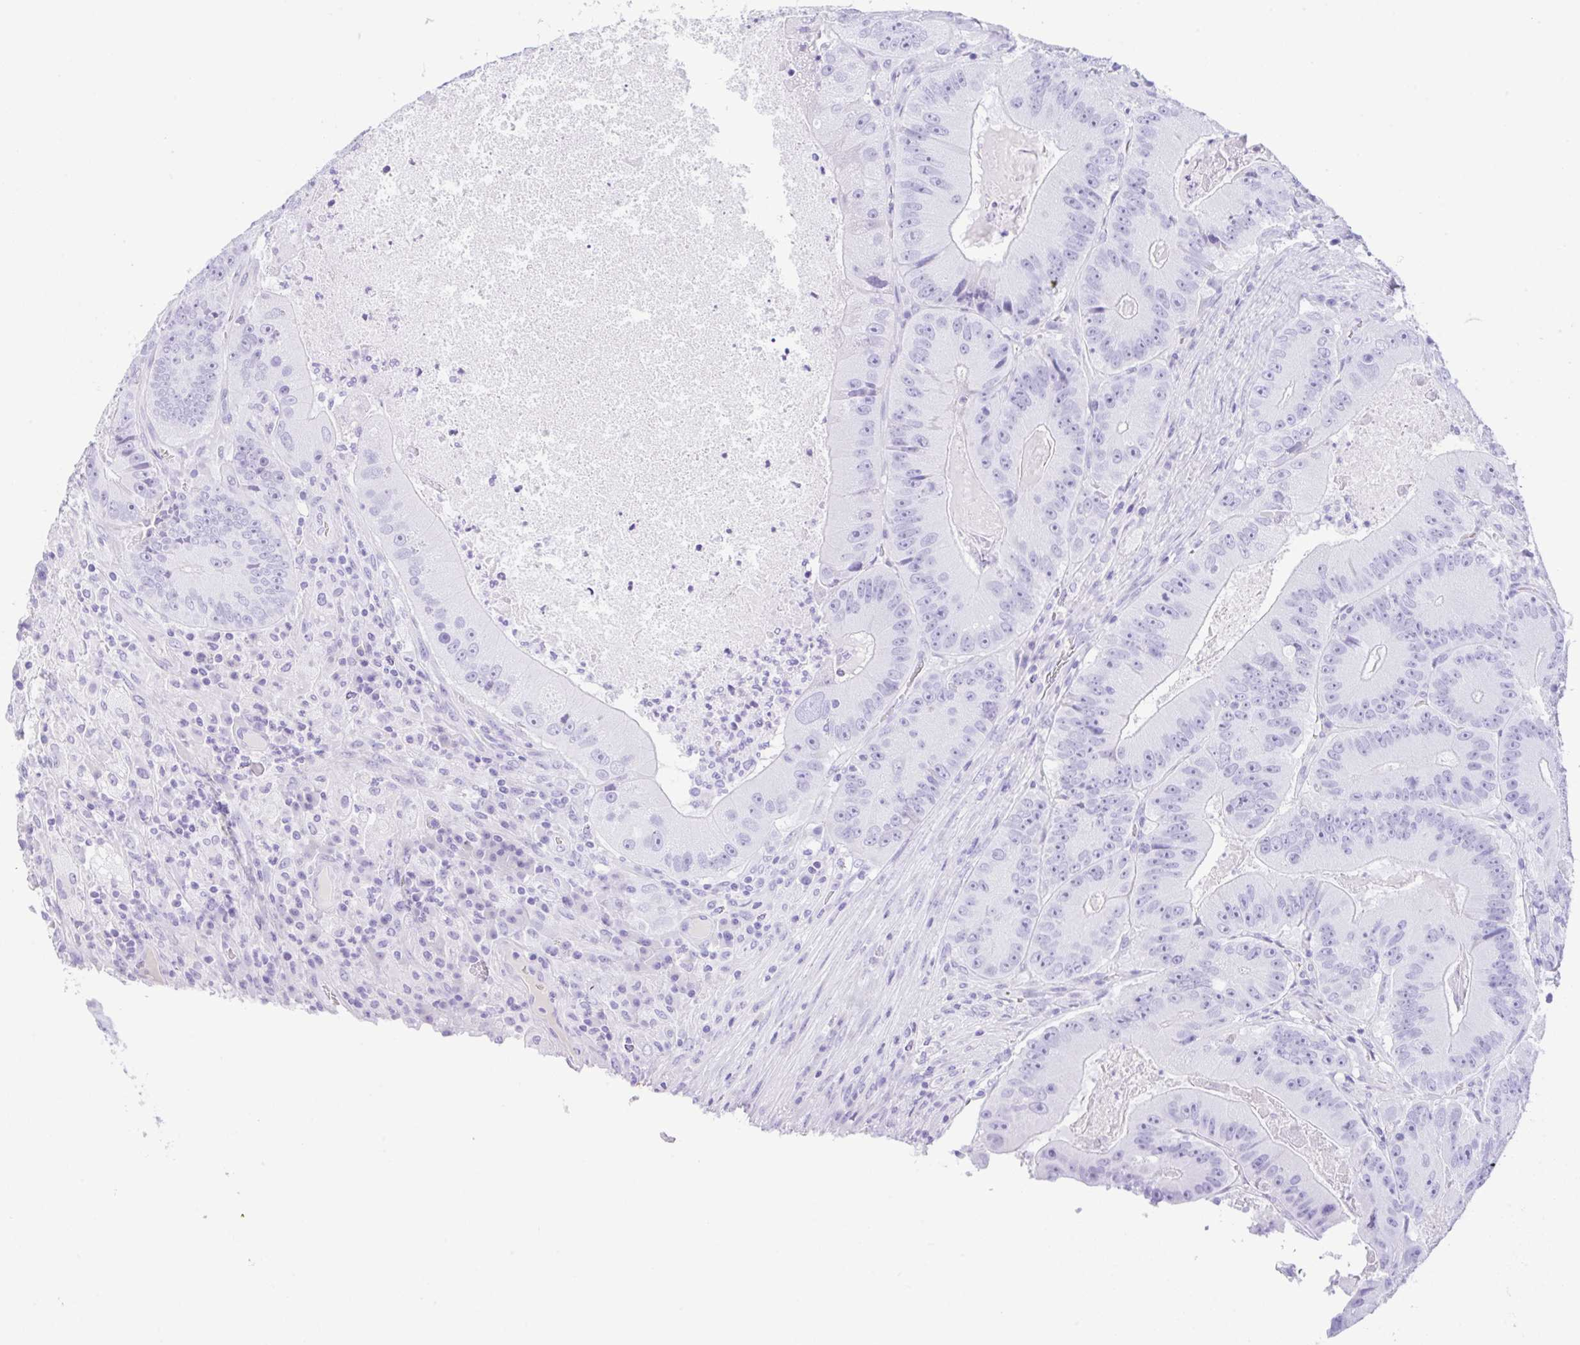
{"staining": {"intensity": "negative", "quantity": "none", "location": "none"}, "tissue": "colorectal cancer", "cell_type": "Tumor cells", "image_type": "cancer", "snomed": [{"axis": "morphology", "description": "Adenocarcinoma, NOS"}, {"axis": "topography", "description": "Colon"}], "caption": "Photomicrograph shows no significant protein positivity in tumor cells of colorectal cancer. The staining is performed using DAB (3,3'-diaminobenzidine) brown chromogen with nuclei counter-stained in using hematoxylin.", "gene": "CPA1", "patient": {"sex": "female", "age": 86}}